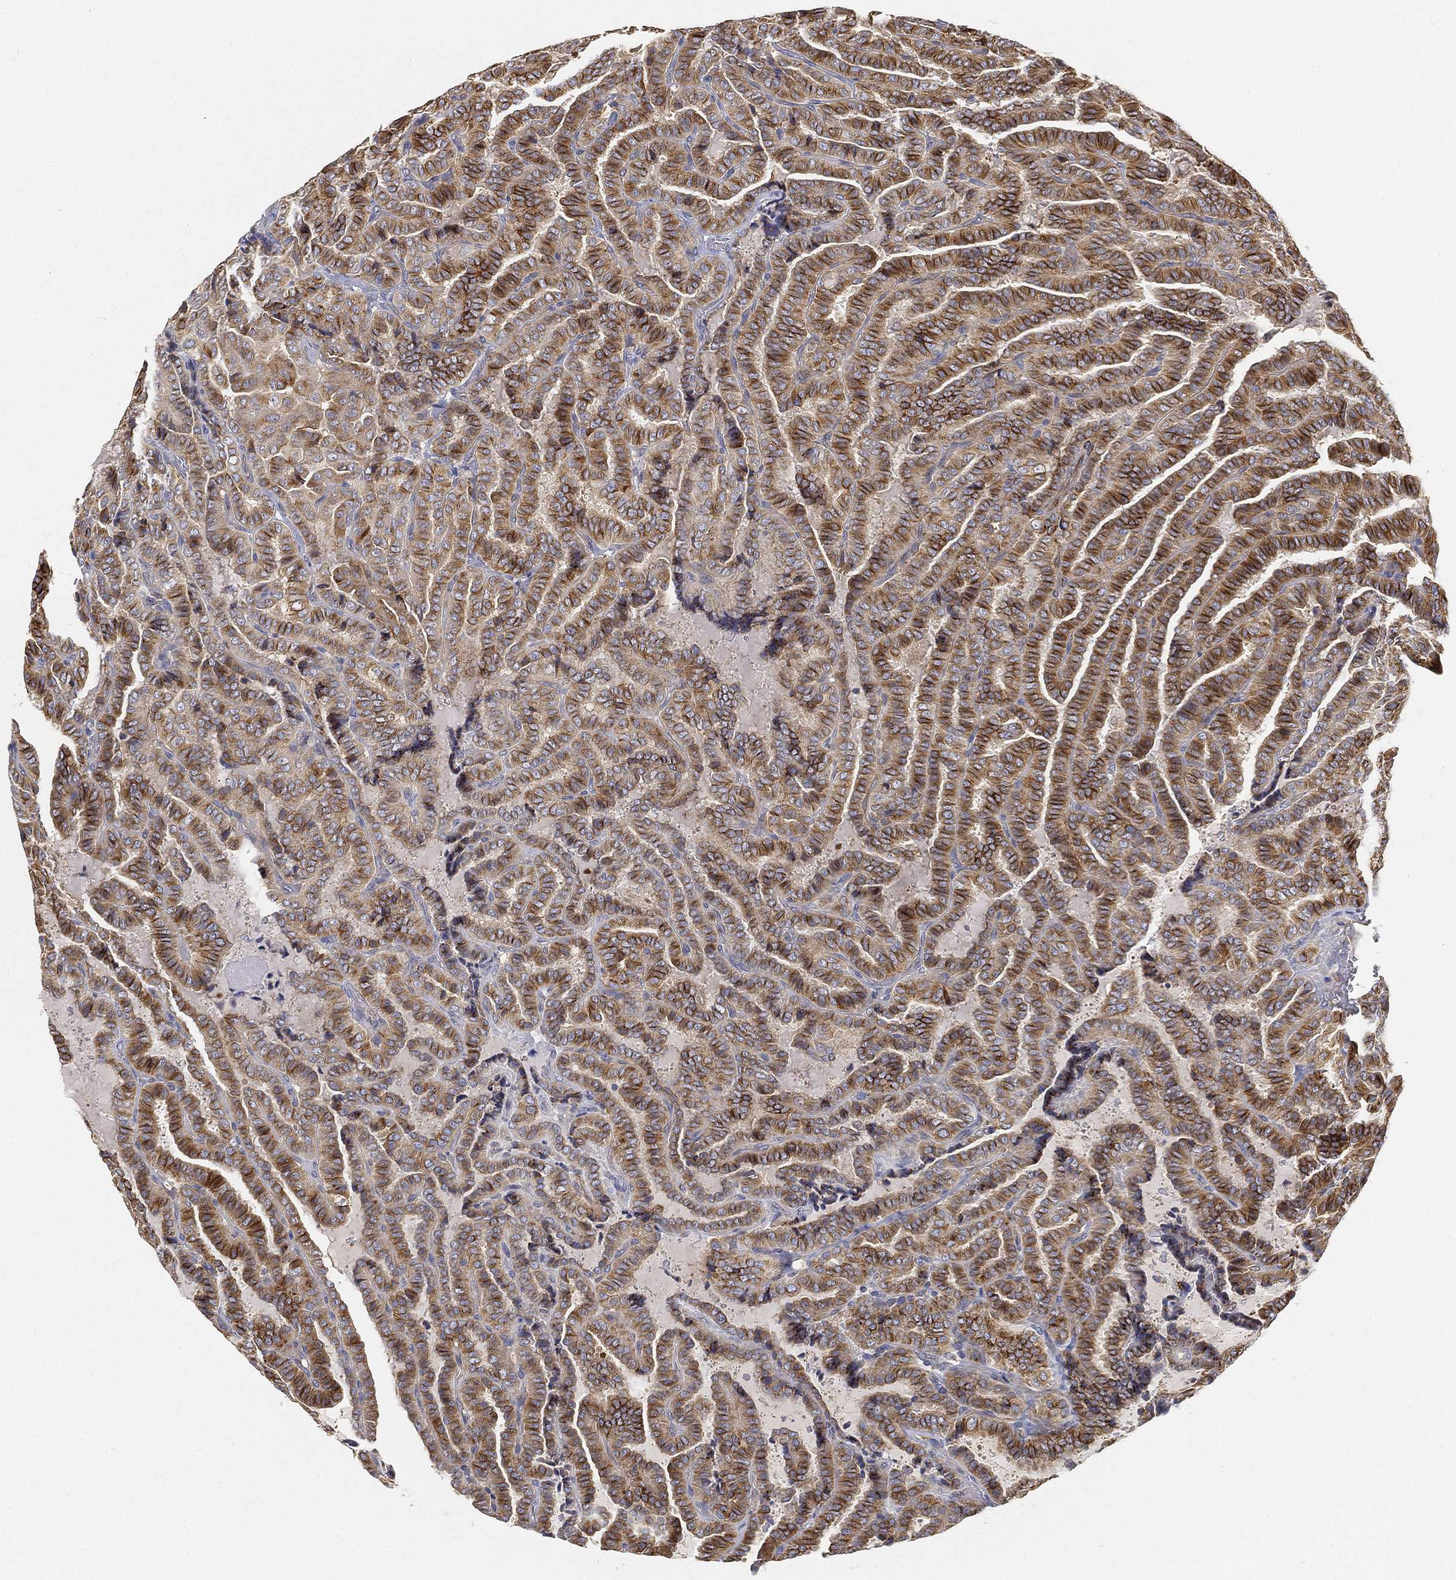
{"staining": {"intensity": "strong", "quantity": "25%-75%", "location": "cytoplasmic/membranous"}, "tissue": "thyroid cancer", "cell_type": "Tumor cells", "image_type": "cancer", "snomed": [{"axis": "morphology", "description": "Papillary adenocarcinoma, NOS"}, {"axis": "topography", "description": "Thyroid gland"}], "caption": "Immunohistochemical staining of thyroid cancer exhibits strong cytoplasmic/membranous protein staining in about 25%-75% of tumor cells. The staining was performed using DAB (3,3'-diaminobenzidine), with brown indicating positive protein expression. Nuclei are stained blue with hematoxylin.", "gene": "TMEM25", "patient": {"sex": "female", "age": 39}}